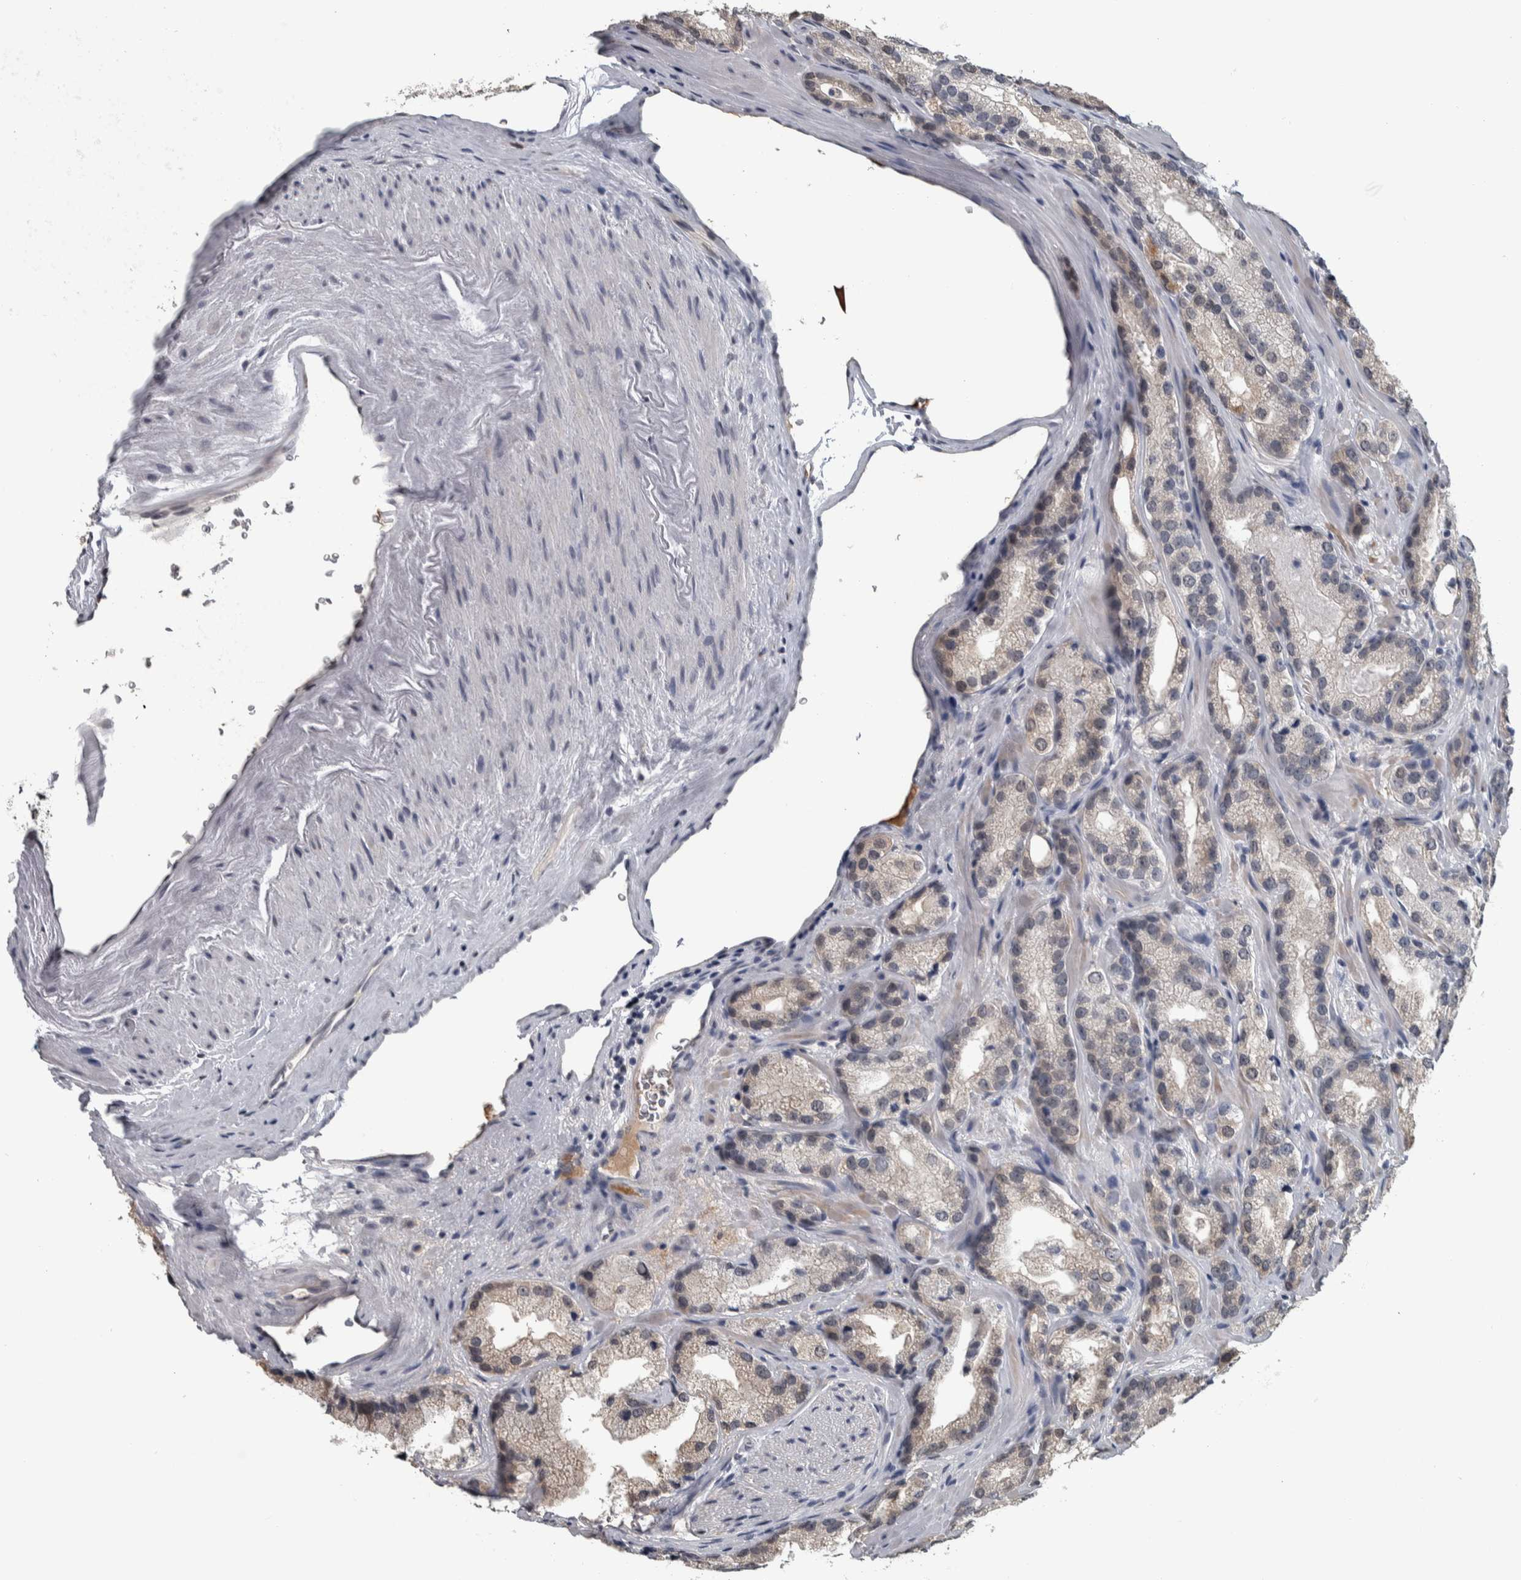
{"staining": {"intensity": "weak", "quantity": "<25%", "location": "cytoplasmic/membranous"}, "tissue": "prostate cancer", "cell_type": "Tumor cells", "image_type": "cancer", "snomed": [{"axis": "morphology", "description": "Adenocarcinoma, High grade"}, {"axis": "topography", "description": "Prostate"}], "caption": "DAB immunohistochemical staining of prostate cancer (high-grade adenocarcinoma) demonstrates no significant staining in tumor cells.", "gene": "CAVIN4", "patient": {"sex": "male", "age": 63}}